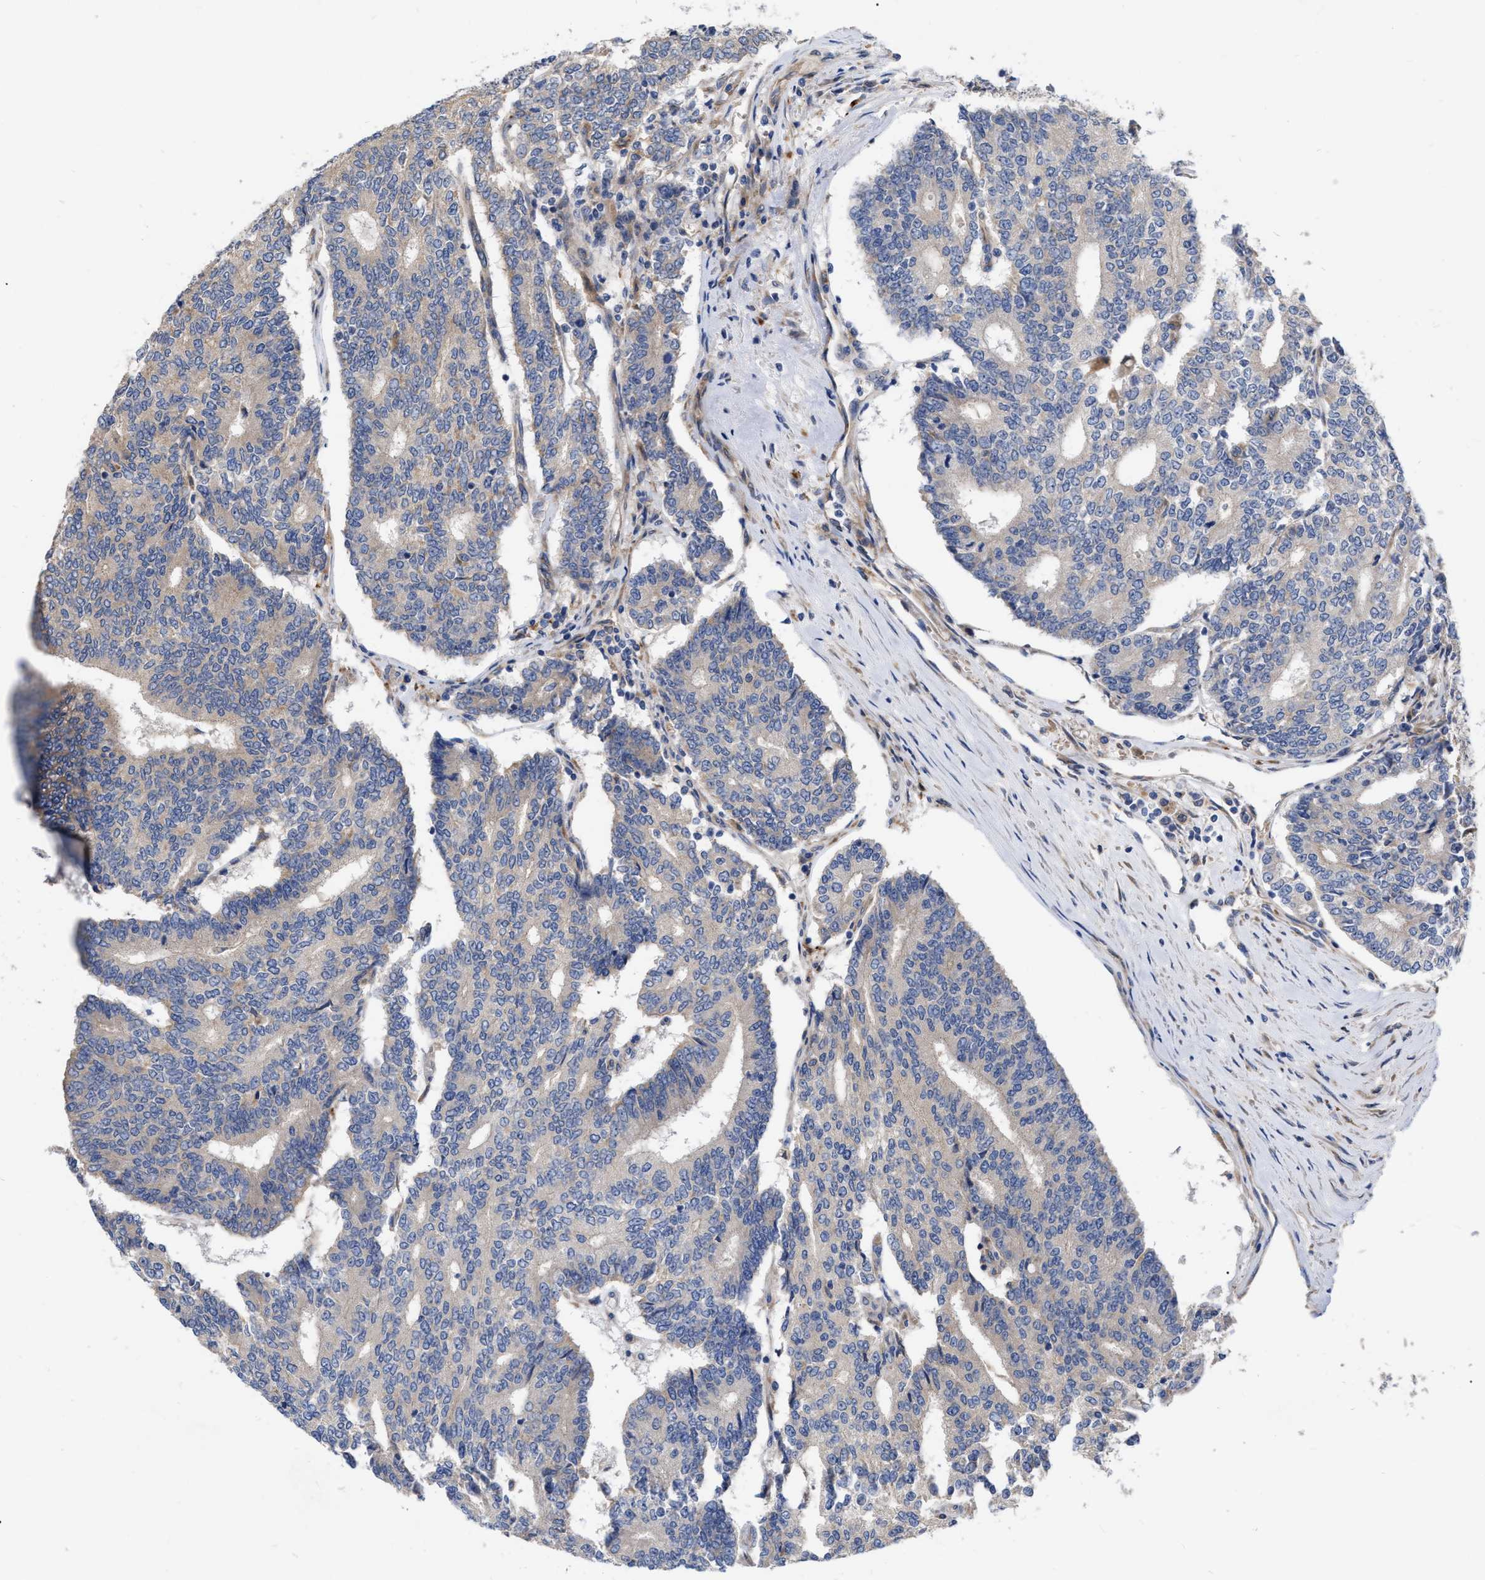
{"staining": {"intensity": "negative", "quantity": "none", "location": "none"}, "tissue": "prostate cancer", "cell_type": "Tumor cells", "image_type": "cancer", "snomed": [{"axis": "morphology", "description": "Normal tissue, NOS"}, {"axis": "morphology", "description": "Adenocarcinoma, High grade"}, {"axis": "topography", "description": "Prostate"}, {"axis": "topography", "description": "Seminal veicle"}], "caption": "Tumor cells are negative for protein expression in human prostate cancer.", "gene": "MLST8", "patient": {"sex": "male", "age": 55}}